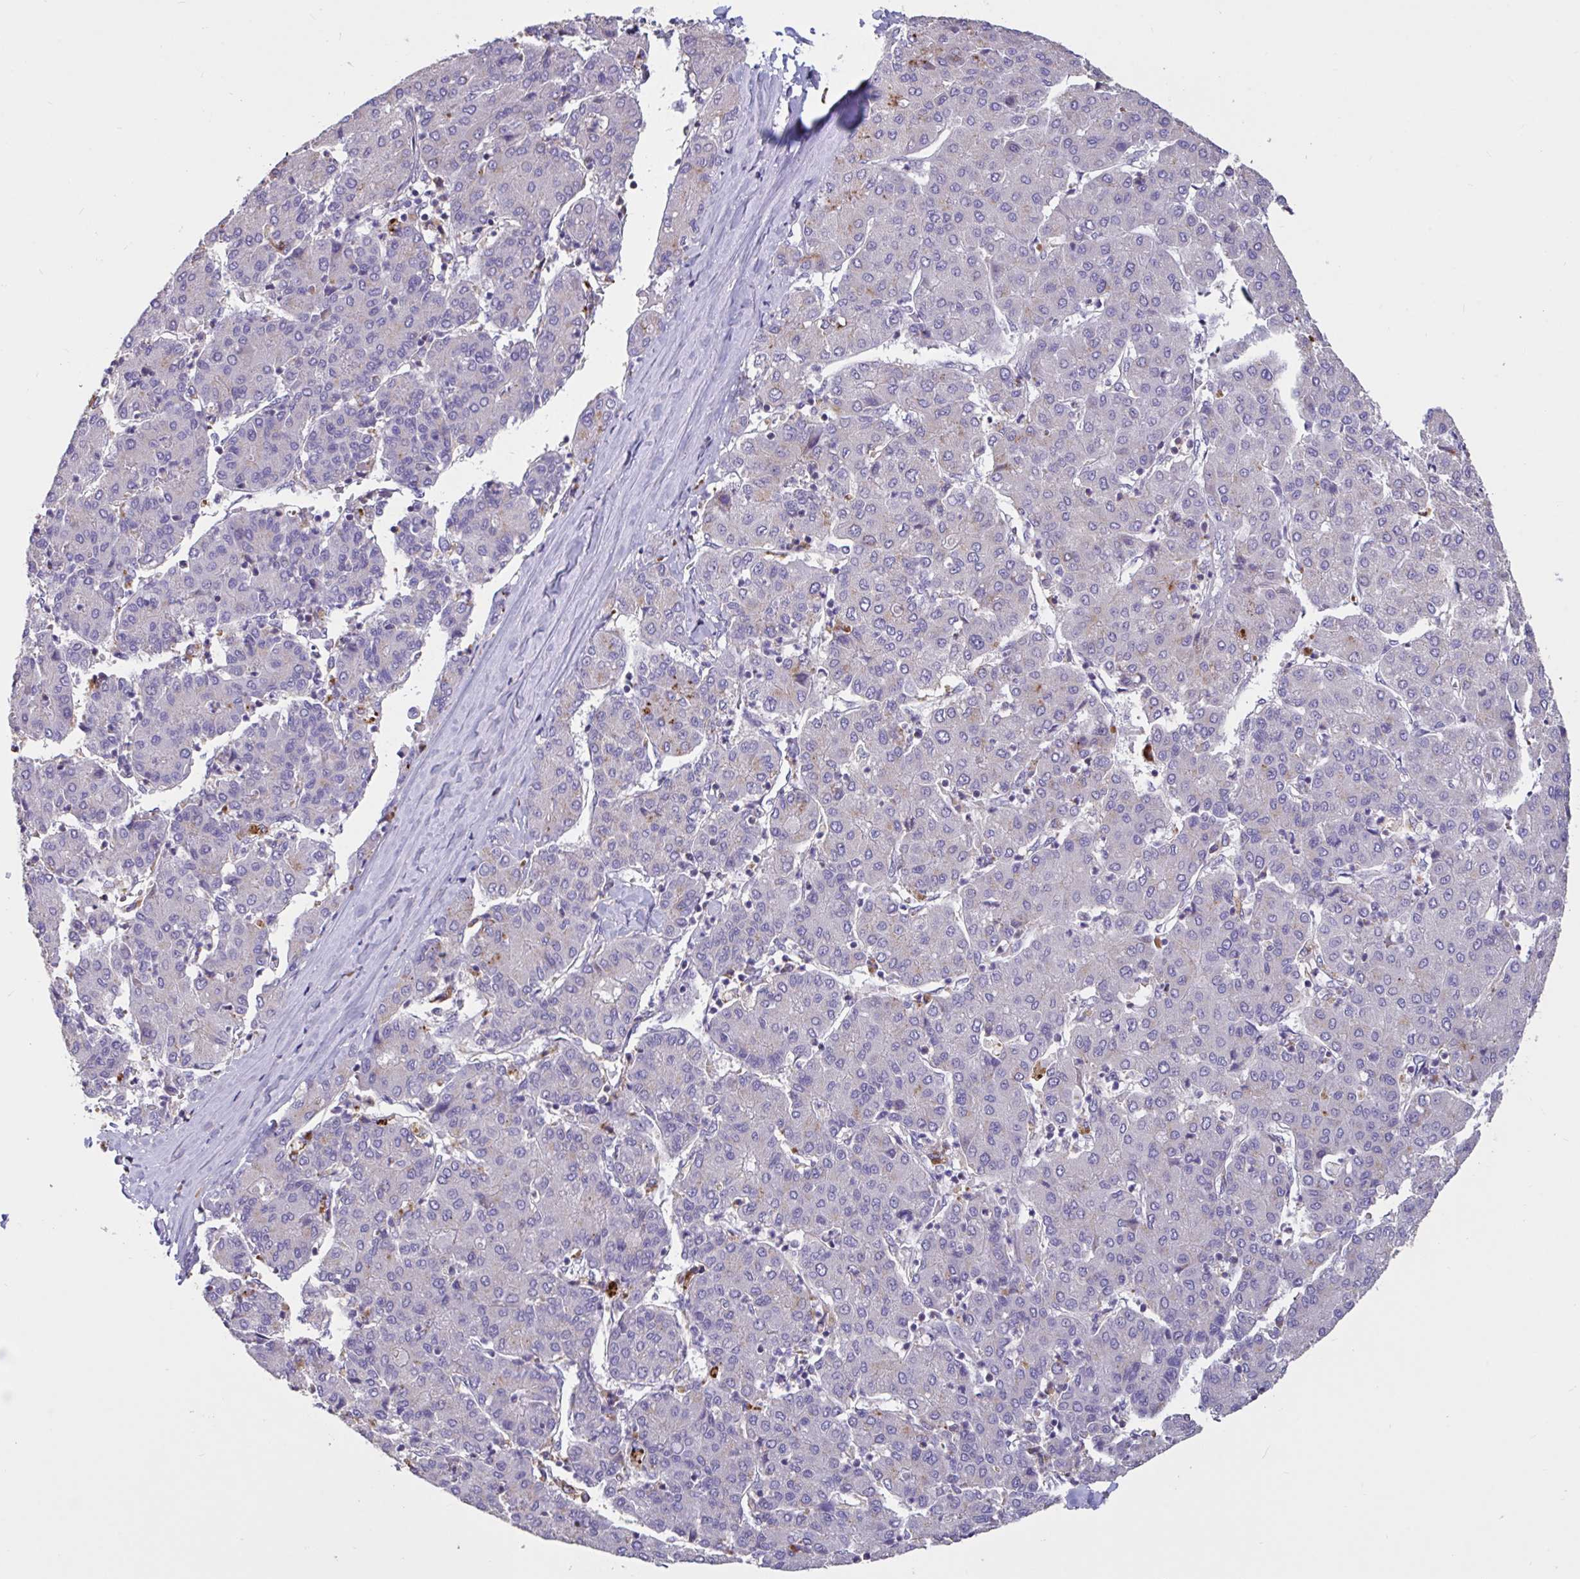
{"staining": {"intensity": "negative", "quantity": "none", "location": "none"}, "tissue": "liver cancer", "cell_type": "Tumor cells", "image_type": "cancer", "snomed": [{"axis": "morphology", "description": "Carcinoma, Hepatocellular, NOS"}, {"axis": "topography", "description": "Liver"}], "caption": "Hepatocellular carcinoma (liver) was stained to show a protein in brown. There is no significant positivity in tumor cells.", "gene": "DDX39A", "patient": {"sex": "male", "age": 65}}